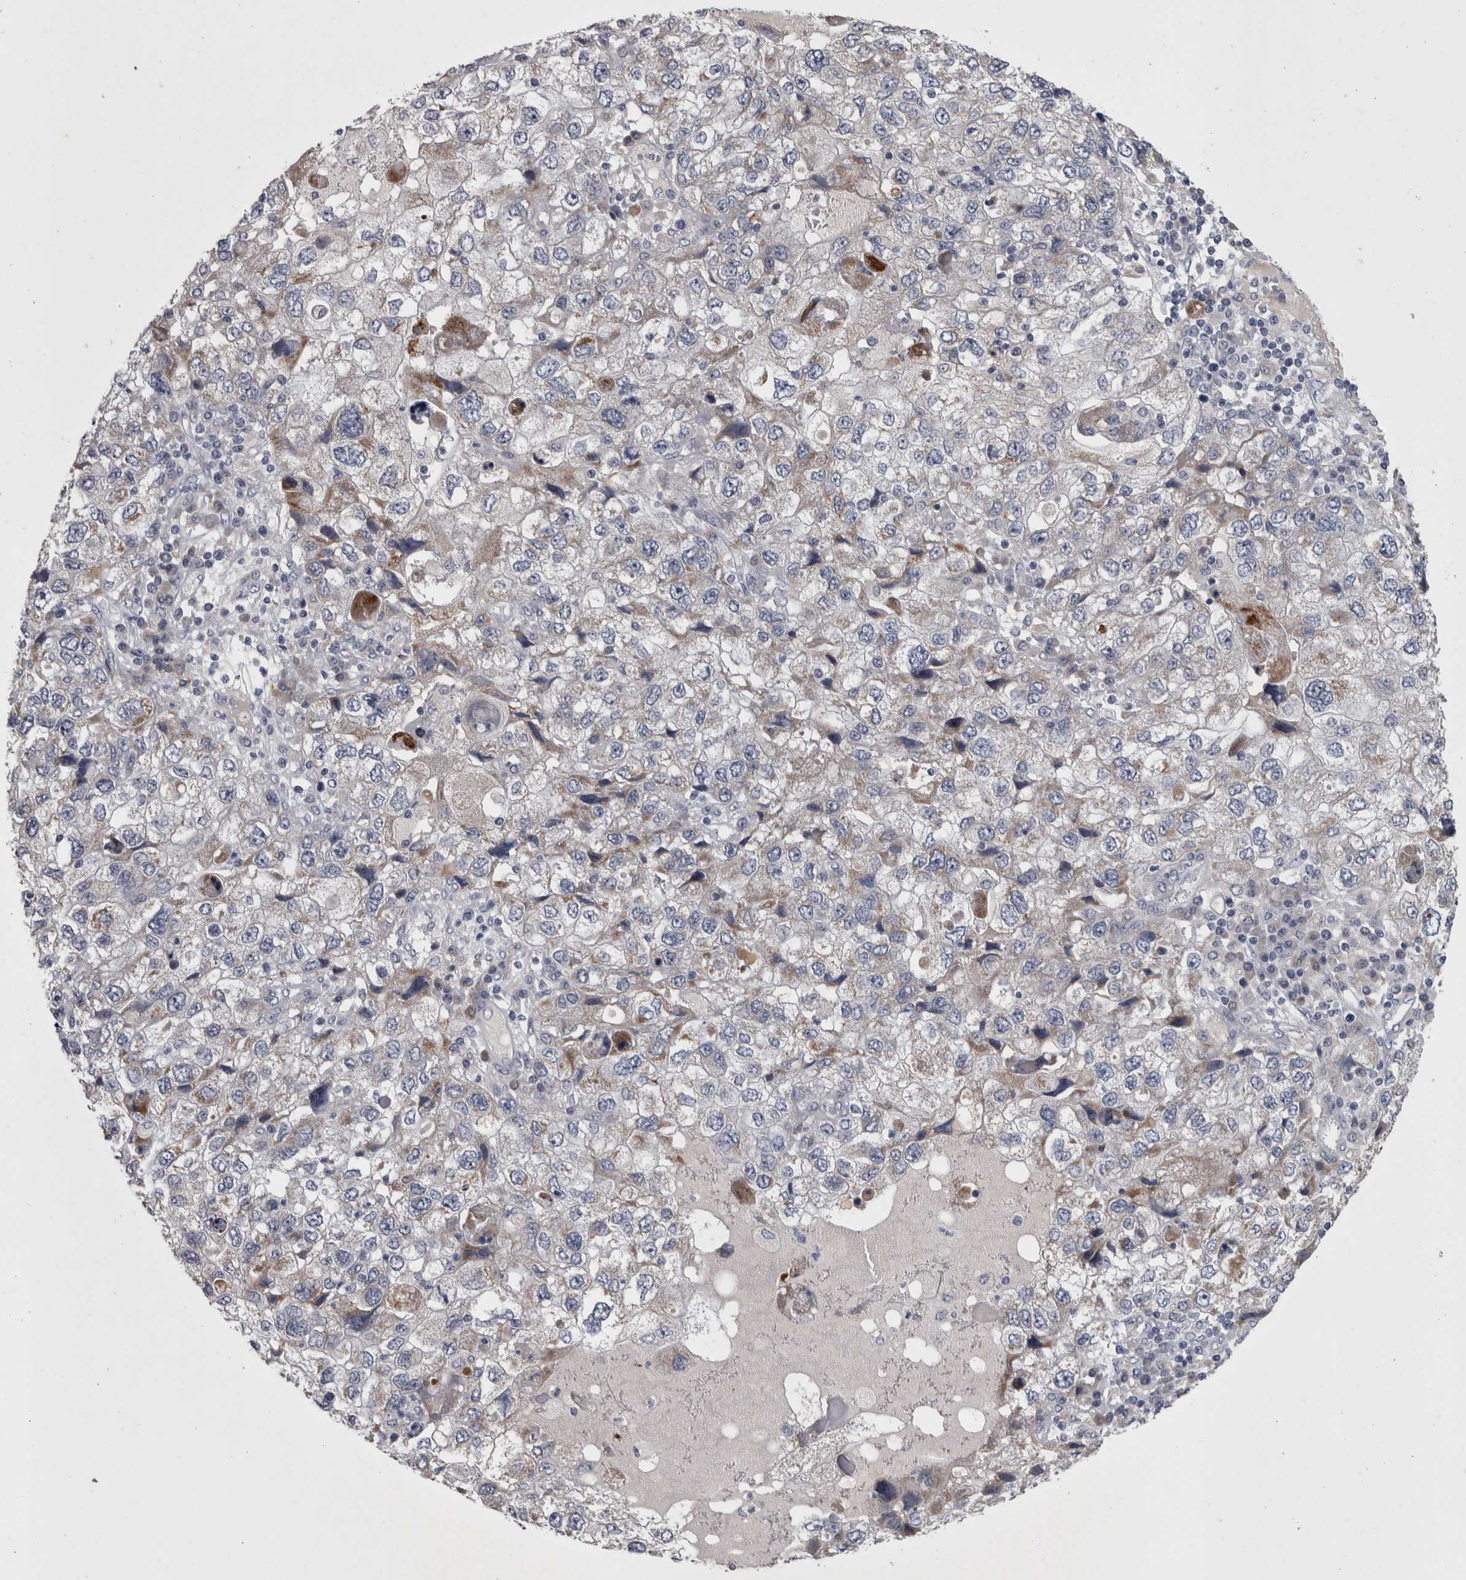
{"staining": {"intensity": "weak", "quantity": "<25%", "location": "cytoplasmic/membranous"}, "tissue": "endometrial cancer", "cell_type": "Tumor cells", "image_type": "cancer", "snomed": [{"axis": "morphology", "description": "Adenocarcinoma, NOS"}, {"axis": "topography", "description": "Endometrium"}], "caption": "DAB immunohistochemical staining of human endometrial cancer displays no significant staining in tumor cells. (DAB (3,3'-diaminobenzidine) IHC visualized using brightfield microscopy, high magnification).", "gene": "DBT", "patient": {"sex": "female", "age": 49}}